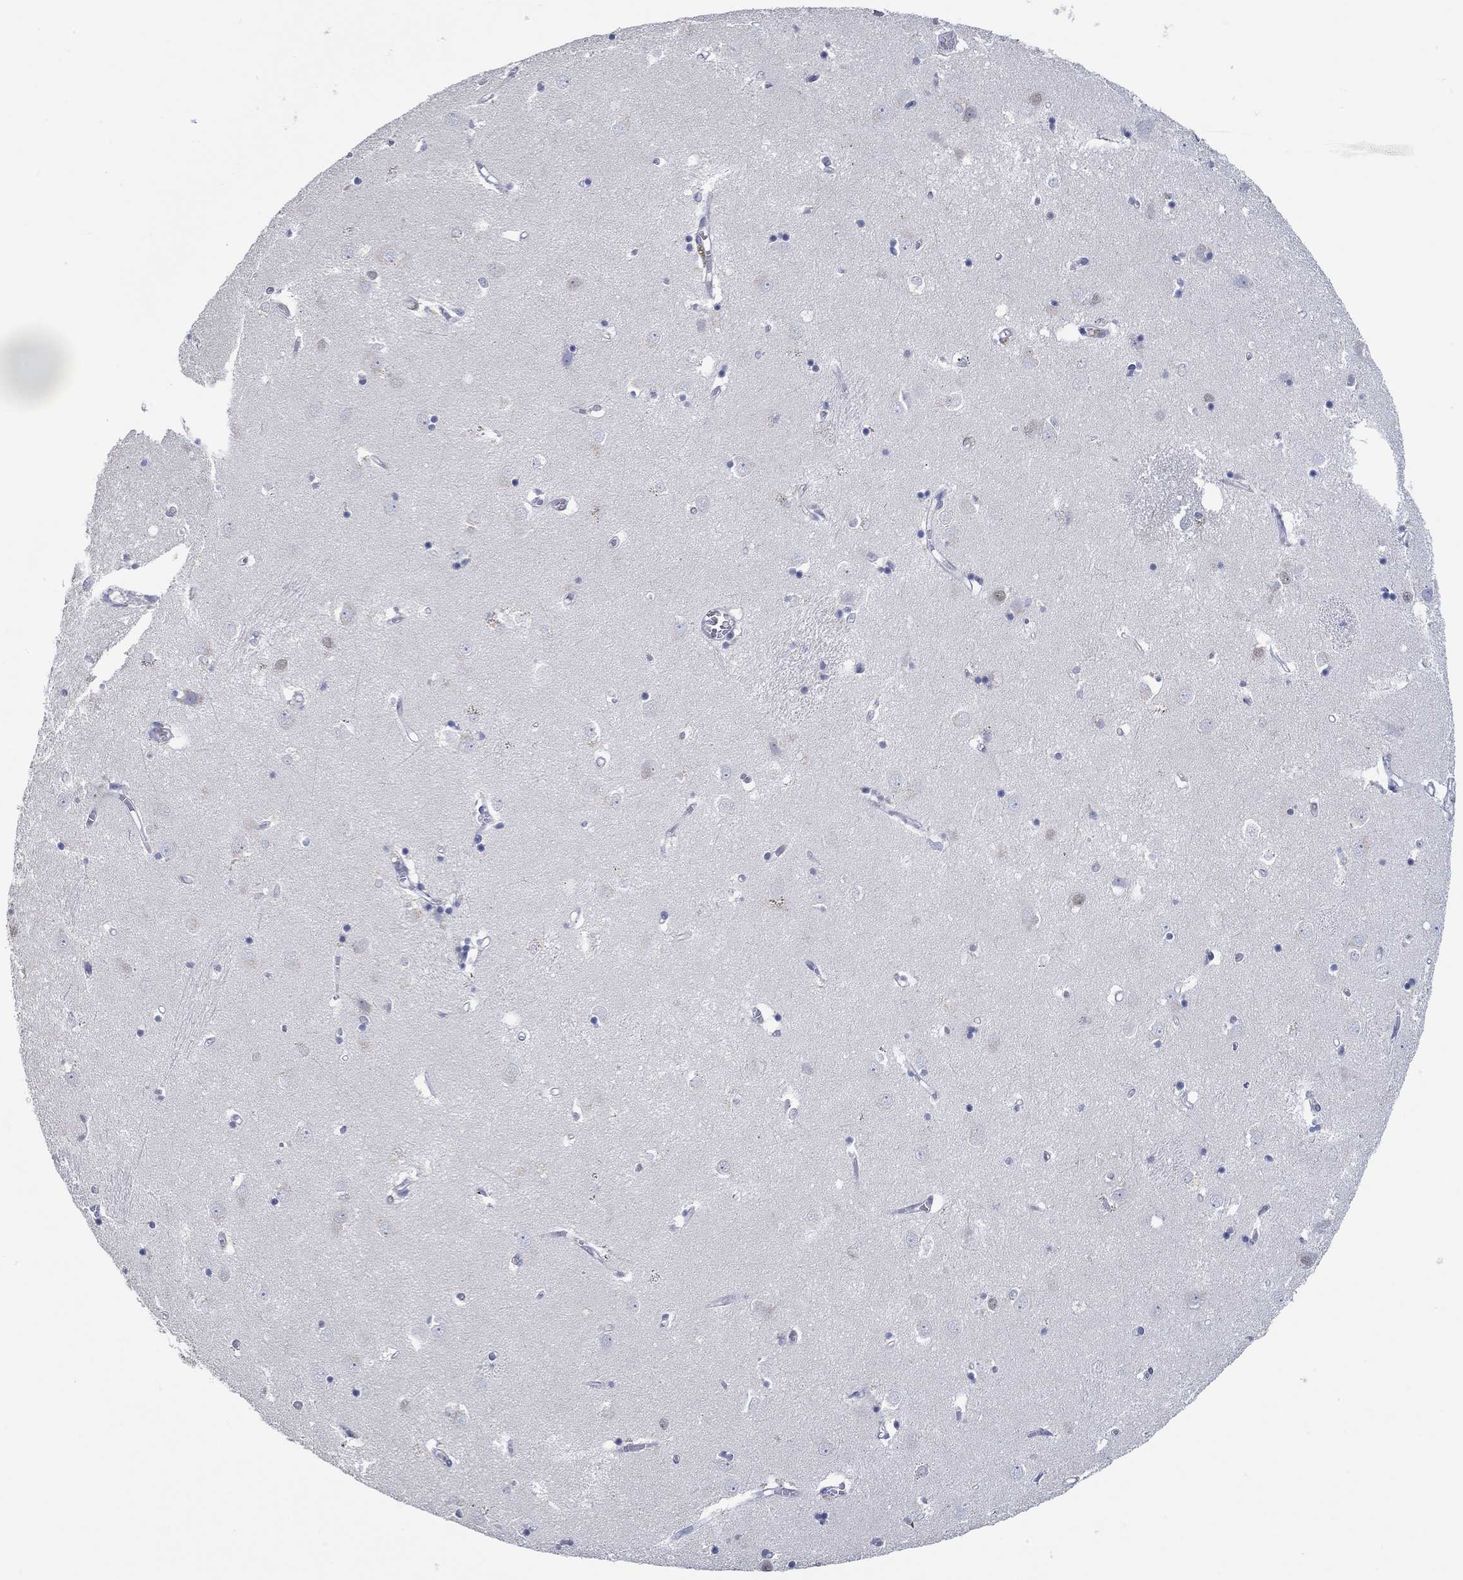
{"staining": {"intensity": "negative", "quantity": "none", "location": "none"}, "tissue": "caudate", "cell_type": "Glial cells", "image_type": "normal", "snomed": [{"axis": "morphology", "description": "Normal tissue, NOS"}, {"axis": "topography", "description": "Lateral ventricle wall"}], "caption": "The micrograph displays no staining of glial cells in benign caudate. (IHC, brightfield microscopy, high magnification).", "gene": "GATA2", "patient": {"sex": "male", "age": 54}}